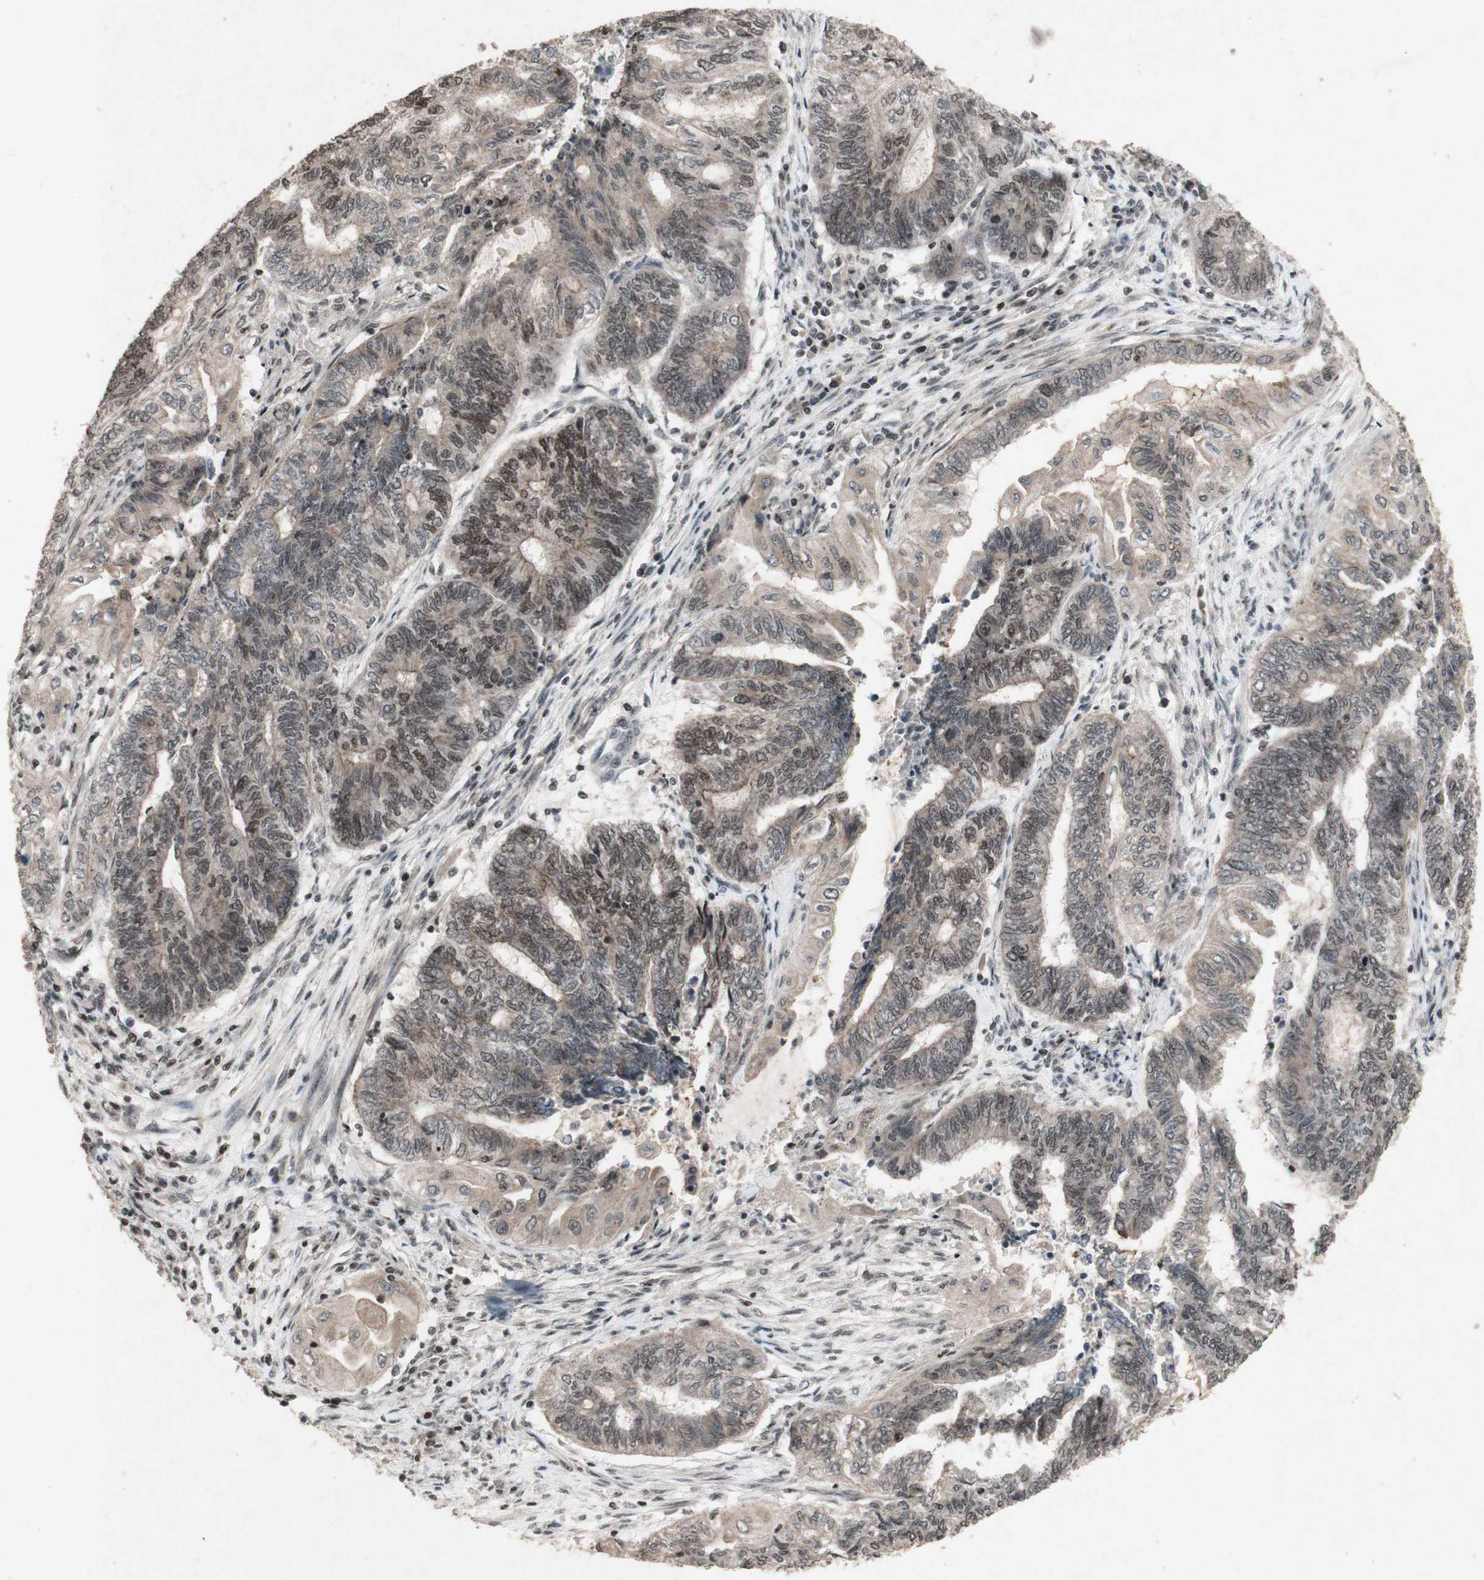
{"staining": {"intensity": "moderate", "quantity": ">75%", "location": "cytoplasmic/membranous,nuclear"}, "tissue": "endometrial cancer", "cell_type": "Tumor cells", "image_type": "cancer", "snomed": [{"axis": "morphology", "description": "Adenocarcinoma, NOS"}, {"axis": "topography", "description": "Uterus"}, {"axis": "topography", "description": "Endometrium"}], "caption": "Immunohistochemistry (IHC) staining of adenocarcinoma (endometrial), which reveals medium levels of moderate cytoplasmic/membranous and nuclear expression in approximately >75% of tumor cells indicating moderate cytoplasmic/membranous and nuclear protein positivity. The staining was performed using DAB (3,3'-diaminobenzidine) (brown) for protein detection and nuclei were counterstained in hematoxylin (blue).", "gene": "PLXNA1", "patient": {"sex": "female", "age": 70}}